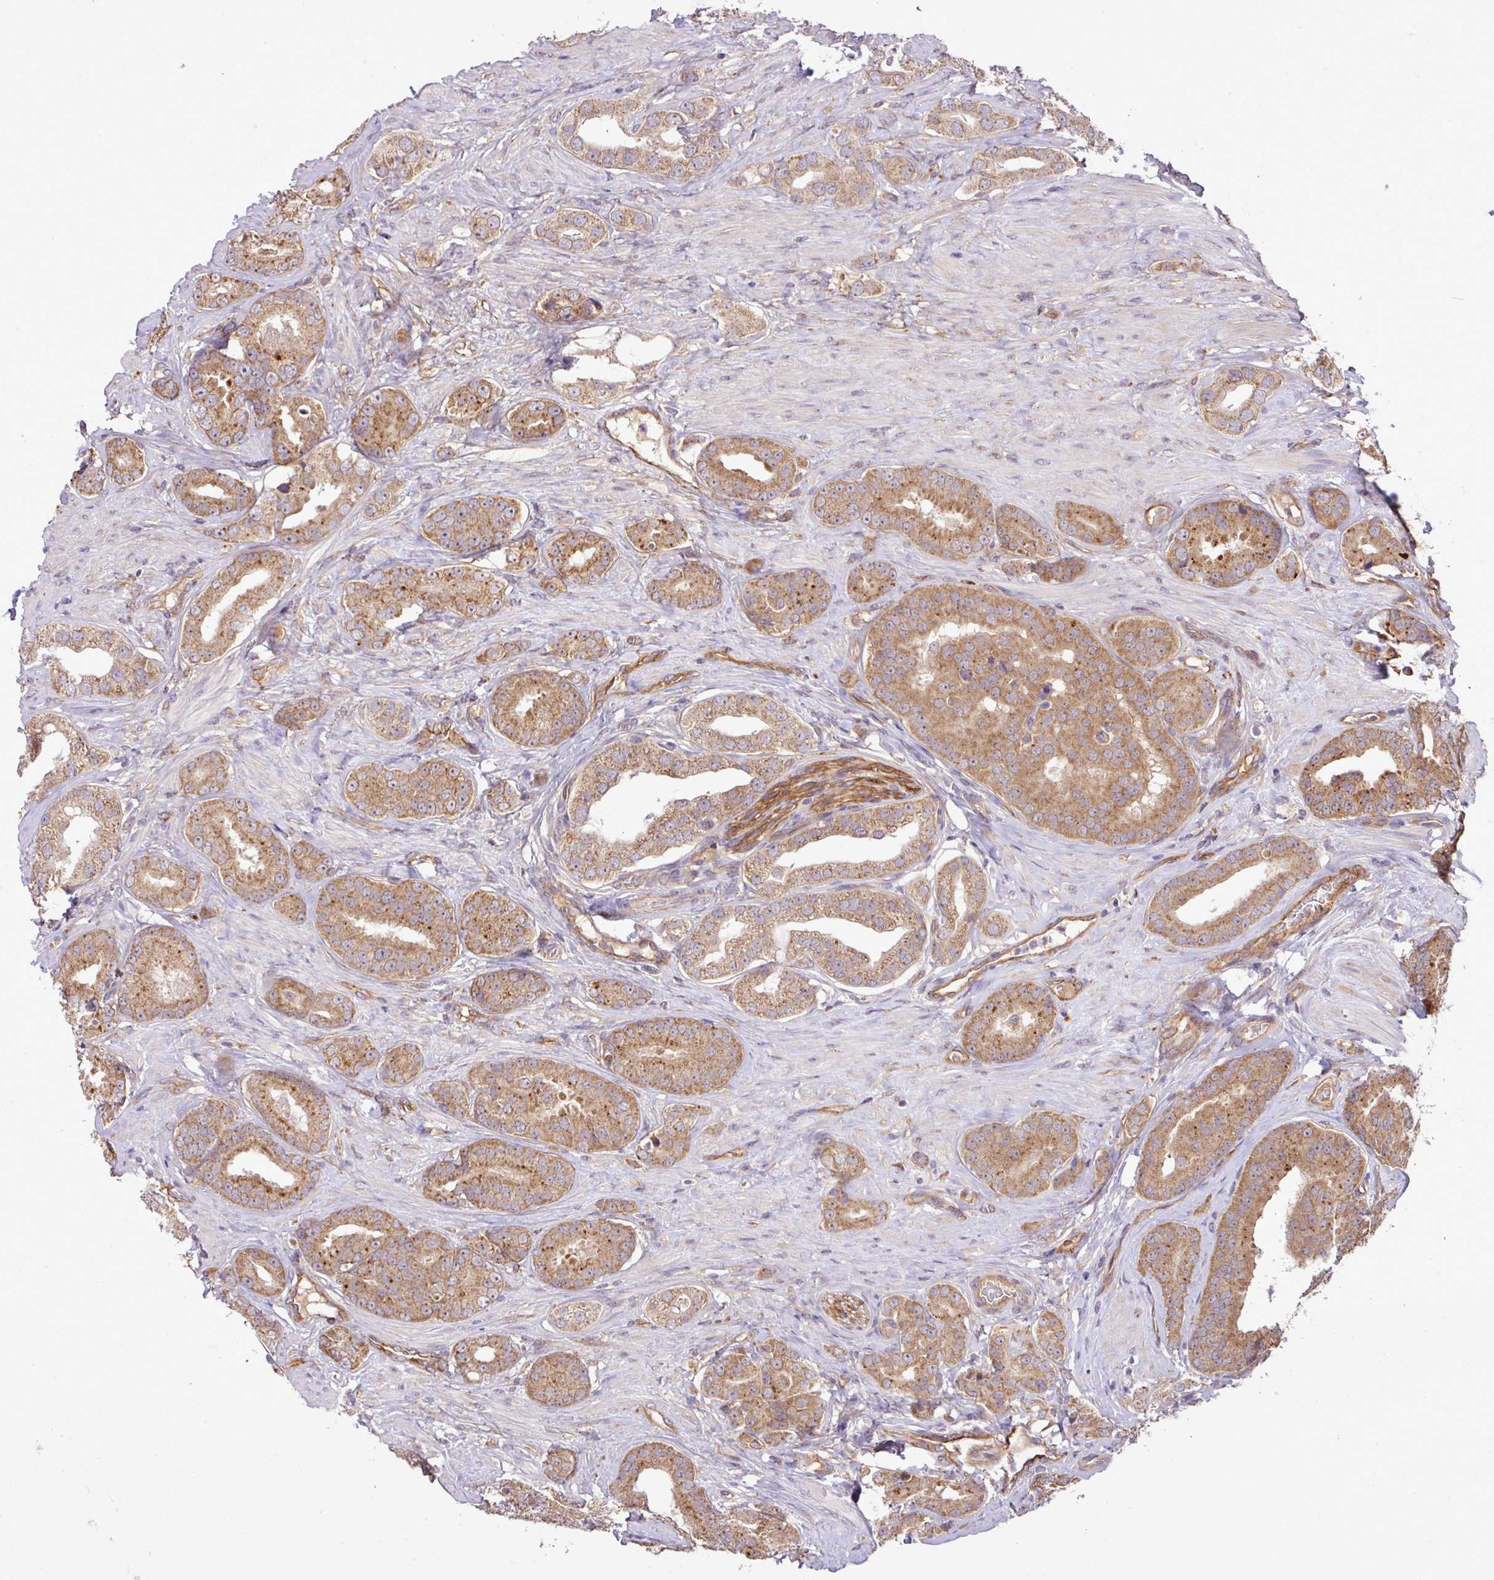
{"staining": {"intensity": "moderate", "quantity": ">75%", "location": "cytoplasmic/membranous"}, "tissue": "prostate cancer", "cell_type": "Tumor cells", "image_type": "cancer", "snomed": [{"axis": "morphology", "description": "Adenocarcinoma, High grade"}, {"axis": "topography", "description": "Prostate"}], "caption": "The immunohistochemical stain labels moderate cytoplasmic/membranous positivity in tumor cells of prostate adenocarcinoma (high-grade) tissue. The staining was performed using DAB (3,3'-diaminobenzidine), with brown indicating positive protein expression. Nuclei are stained blue with hematoxylin.", "gene": "XIAP", "patient": {"sex": "male", "age": 63}}